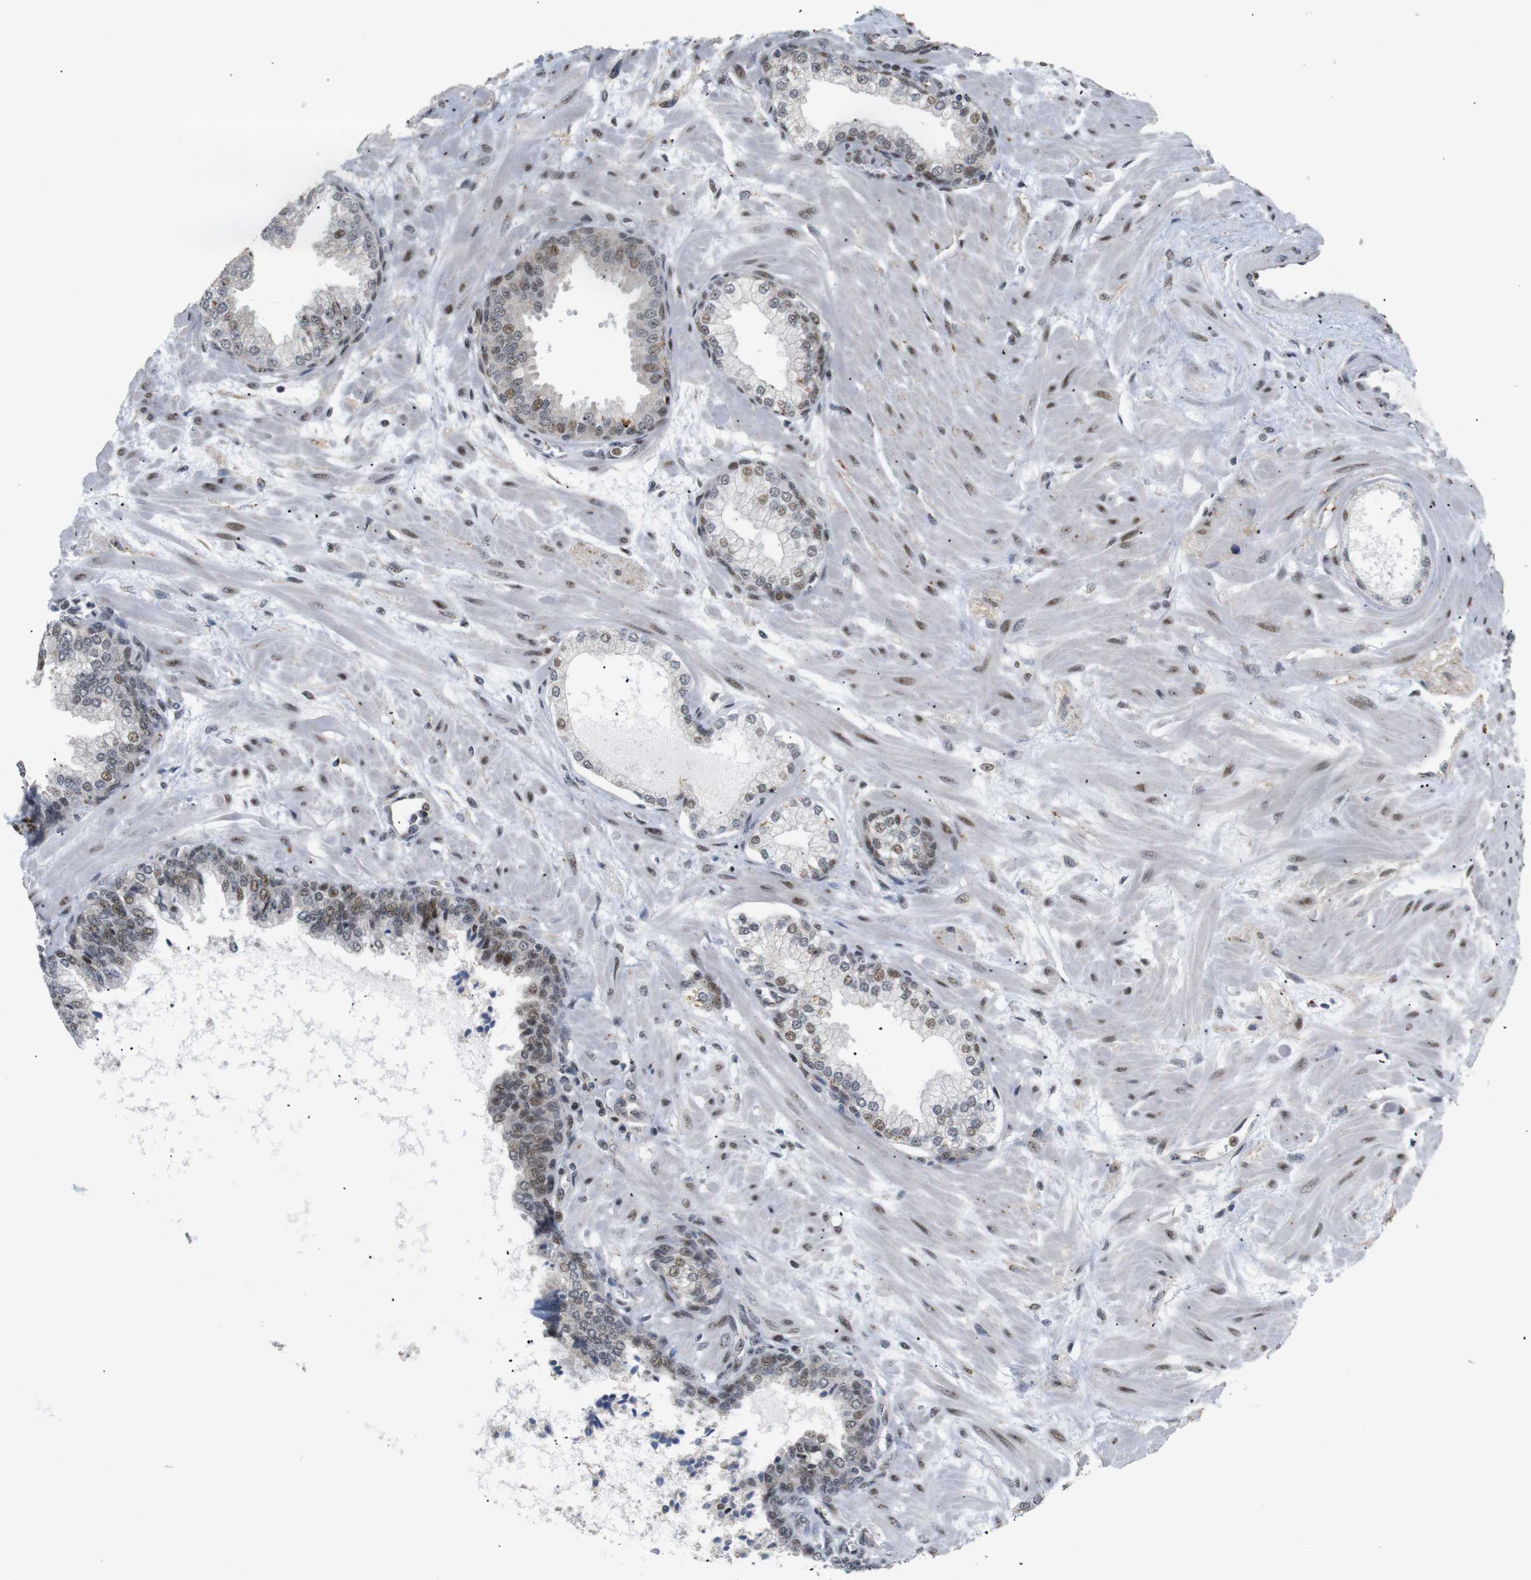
{"staining": {"intensity": "moderate", "quantity": "25%-75%", "location": "nuclear"}, "tissue": "prostate", "cell_type": "Glandular cells", "image_type": "normal", "snomed": [{"axis": "morphology", "description": "Normal tissue, NOS"}, {"axis": "morphology", "description": "Urothelial carcinoma, Low grade"}, {"axis": "topography", "description": "Urinary bladder"}, {"axis": "topography", "description": "Prostate"}], "caption": "Immunohistochemistry histopathology image of unremarkable prostate stained for a protein (brown), which displays medium levels of moderate nuclear staining in about 25%-75% of glandular cells.", "gene": "PYM1", "patient": {"sex": "male", "age": 60}}